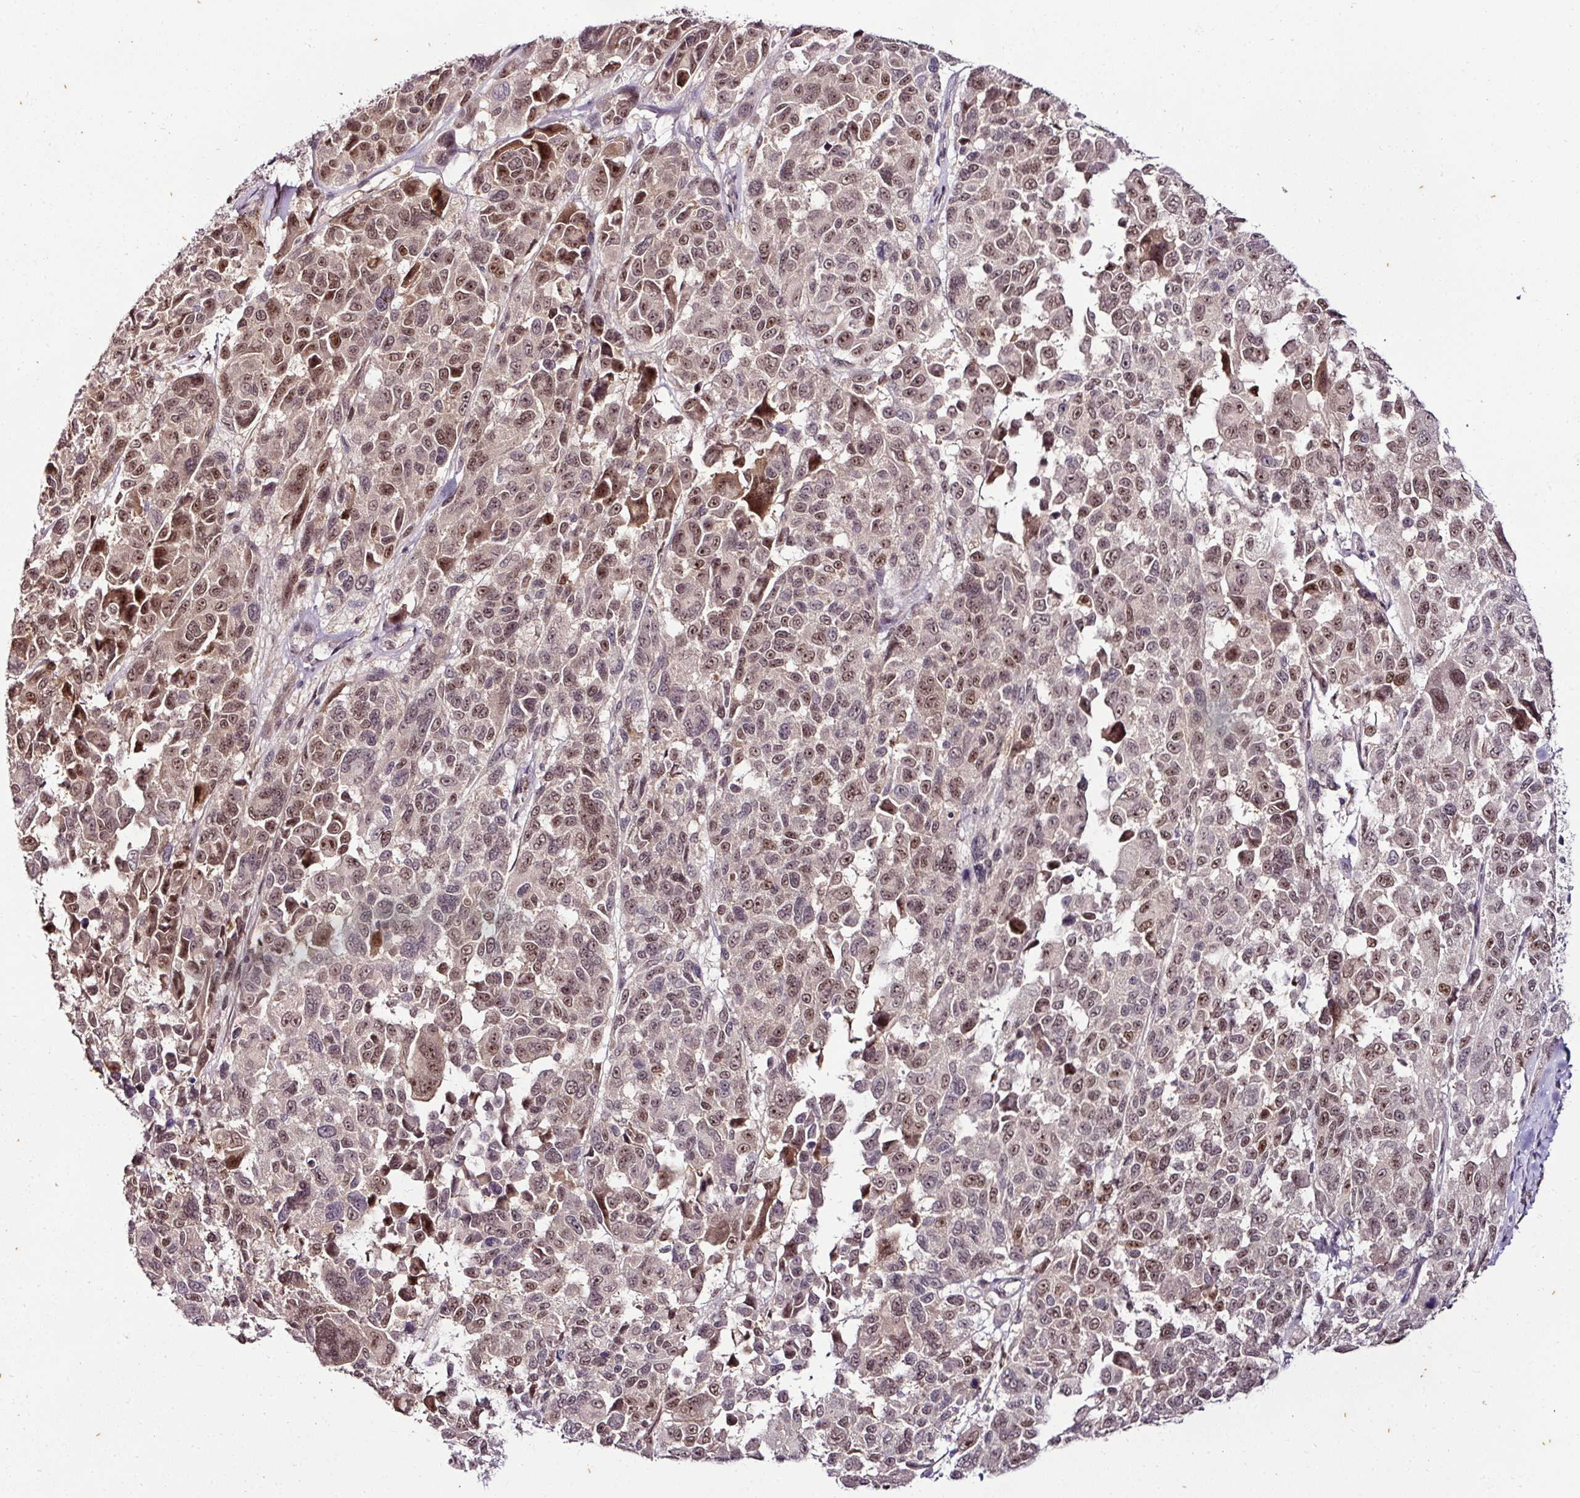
{"staining": {"intensity": "moderate", "quantity": "25%-75%", "location": "nuclear"}, "tissue": "melanoma", "cell_type": "Tumor cells", "image_type": "cancer", "snomed": [{"axis": "morphology", "description": "Malignant melanoma, NOS"}, {"axis": "topography", "description": "Skin"}], "caption": "Protein staining of melanoma tissue displays moderate nuclear expression in about 25%-75% of tumor cells.", "gene": "KLF16", "patient": {"sex": "female", "age": 66}}